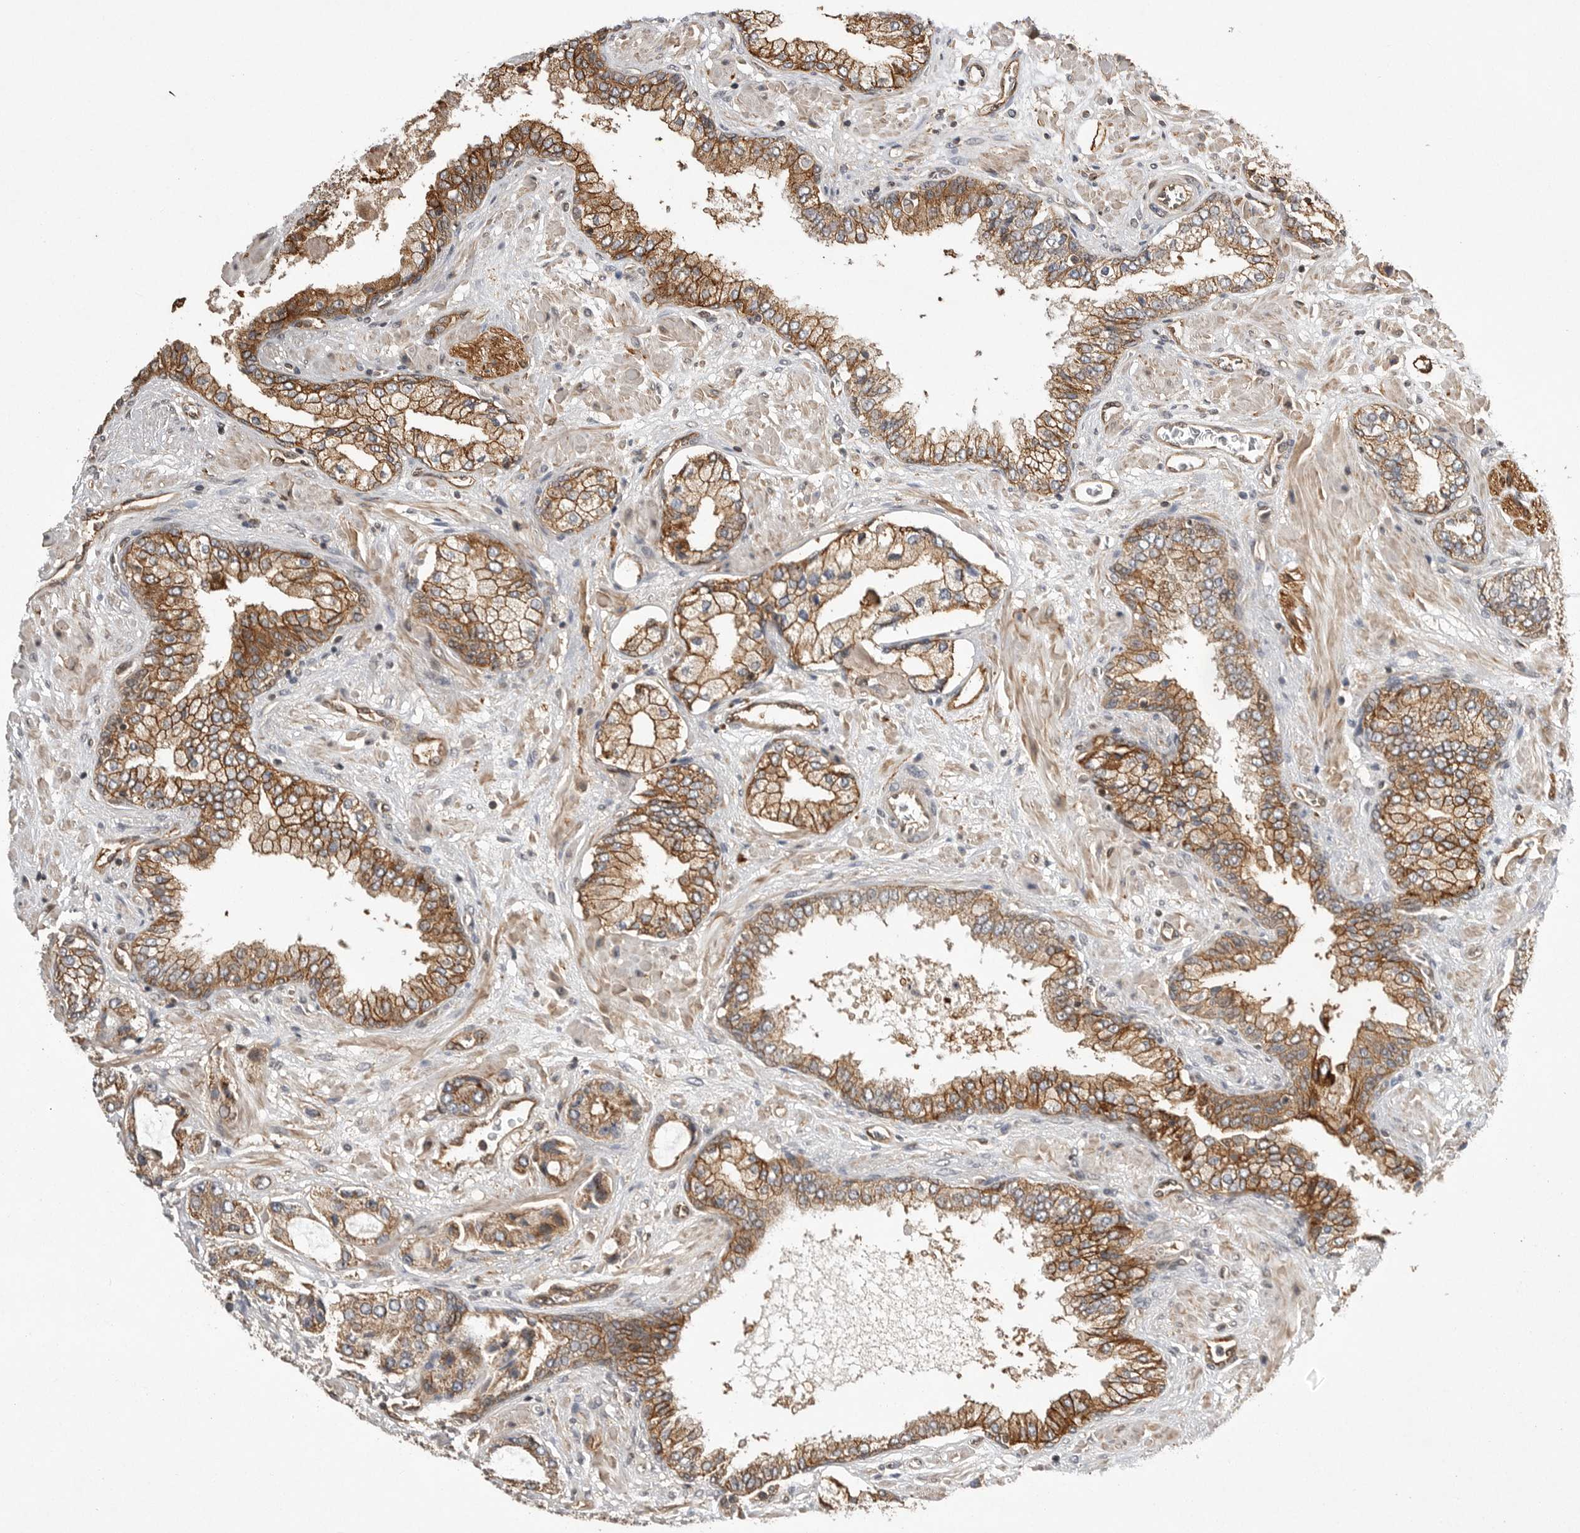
{"staining": {"intensity": "moderate", "quantity": ">75%", "location": "cytoplasmic/membranous"}, "tissue": "prostate cancer", "cell_type": "Tumor cells", "image_type": "cancer", "snomed": [{"axis": "morphology", "description": "Normal tissue, NOS"}, {"axis": "morphology", "description": "Adenocarcinoma, High grade"}, {"axis": "topography", "description": "Prostate"}, {"axis": "topography", "description": "Peripheral nerve tissue"}], "caption": "Human prostate adenocarcinoma (high-grade) stained with a protein marker demonstrates moderate staining in tumor cells.", "gene": "NECTIN1", "patient": {"sex": "male", "age": 59}}